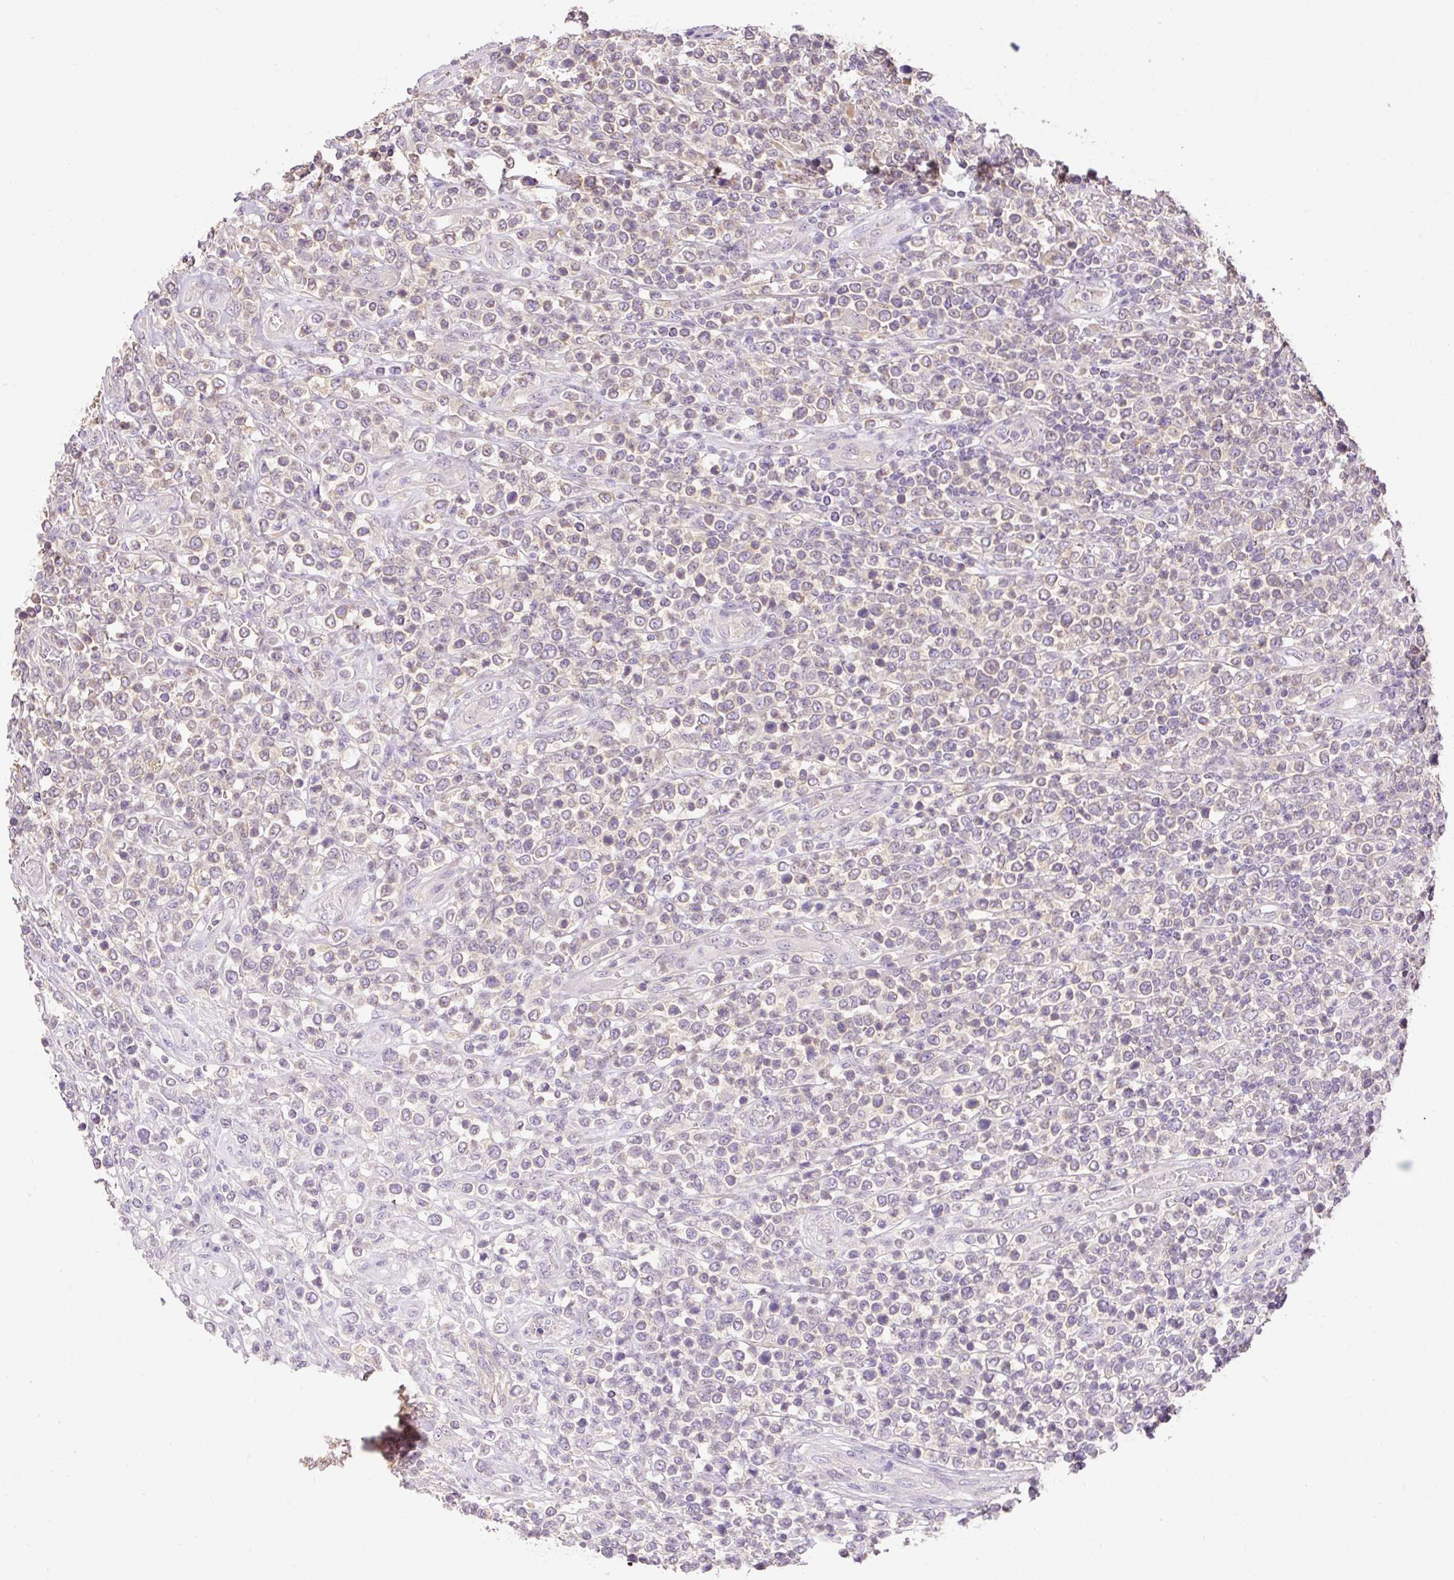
{"staining": {"intensity": "weak", "quantity": "<25%", "location": "cytoplasmic/membranous"}, "tissue": "lymphoma", "cell_type": "Tumor cells", "image_type": "cancer", "snomed": [{"axis": "morphology", "description": "Malignant lymphoma, non-Hodgkin's type, High grade"}, {"axis": "topography", "description": "Soft tissue"}], "caption": "Human high-grade malignant lymphoma, non-Hodgkin's type stained for a protein using immunohistochemistry (IHC) shows no positivity in tumor cells.", "gene": "COX8A", "patient": {"sex": "female", "age": 56}}